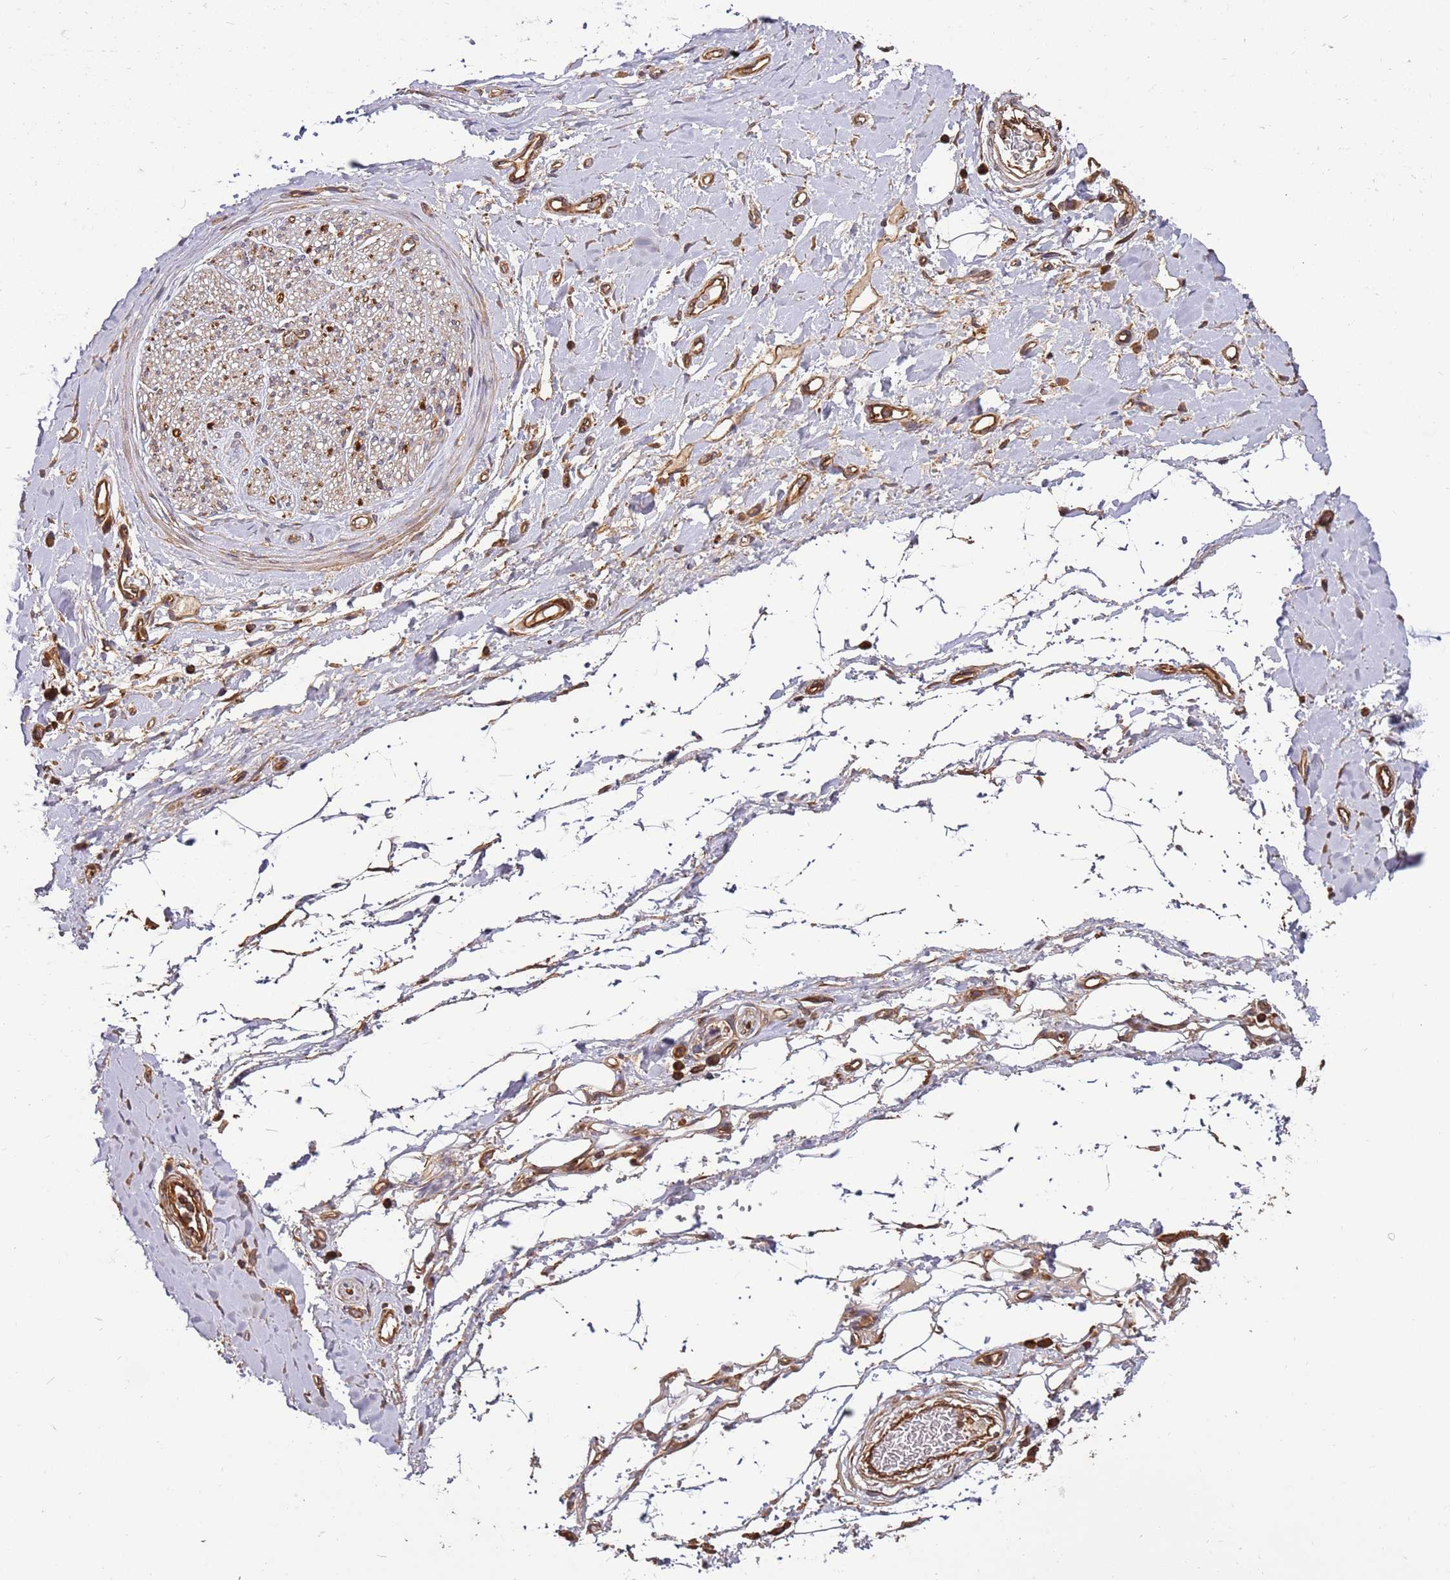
{"staining": {"intensity": "moderate", "quantity": ">75%", "location": "cytoplasmic/membranous"}, "tissue": "adipose tissue", "cell_type": "Adipocytes", "image_type": "normal", "snomed": [{"axis": "morphology", "description": "Normal tissue, NOS"}, {"axis": "morphology", "description": "Adenocarcinoma, NOS"}, {"axis": "topography", "description": "Stomach, upper"}, {"axis": "topography", "description": "Peripheral nerve tissue"}], "caption": "Brown immunohistochemical staining in unremarkable adipose tissue displays moderate cytoplasmic/membranous expression in about >75% of adipocytes. The staining is performed using DAB (3,3'-diaminobenzidine) brown chromogen to label protein expression. The nuclei are counter-stained blue using hematoxylin.", "gene": "ACVR2A", "patient": {"sex": "male", "age": 62}}